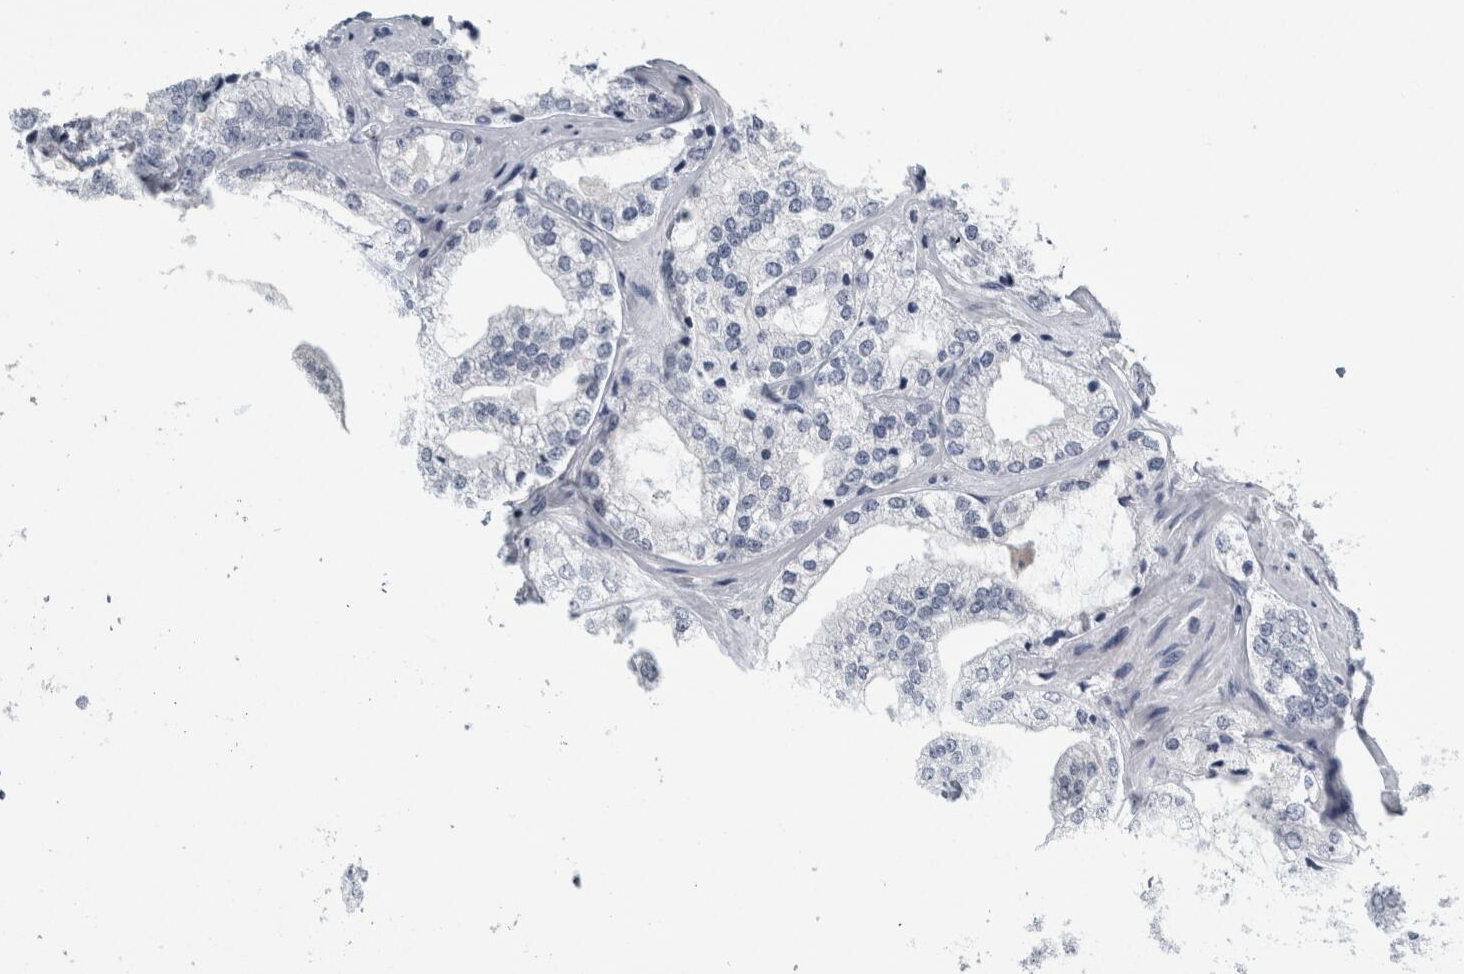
{"staining": {"intensity": "negative", "quantity": "none", "location": "none"}, "tissue": "prostate cancer", "cell_type": "Tumor cells", "image_type": "cancer", "snomed": [{"axis": "morphology", "description": "Adenocarcinoma, High grade"}, {"axis": "topography", "description": "Prostate"}], "caption": "The photomicrograph exhibits no staining of tumor cells in prostate cancer.", "gene": "ANKFY1", "patient": {"sex": "male", "age": 64}}